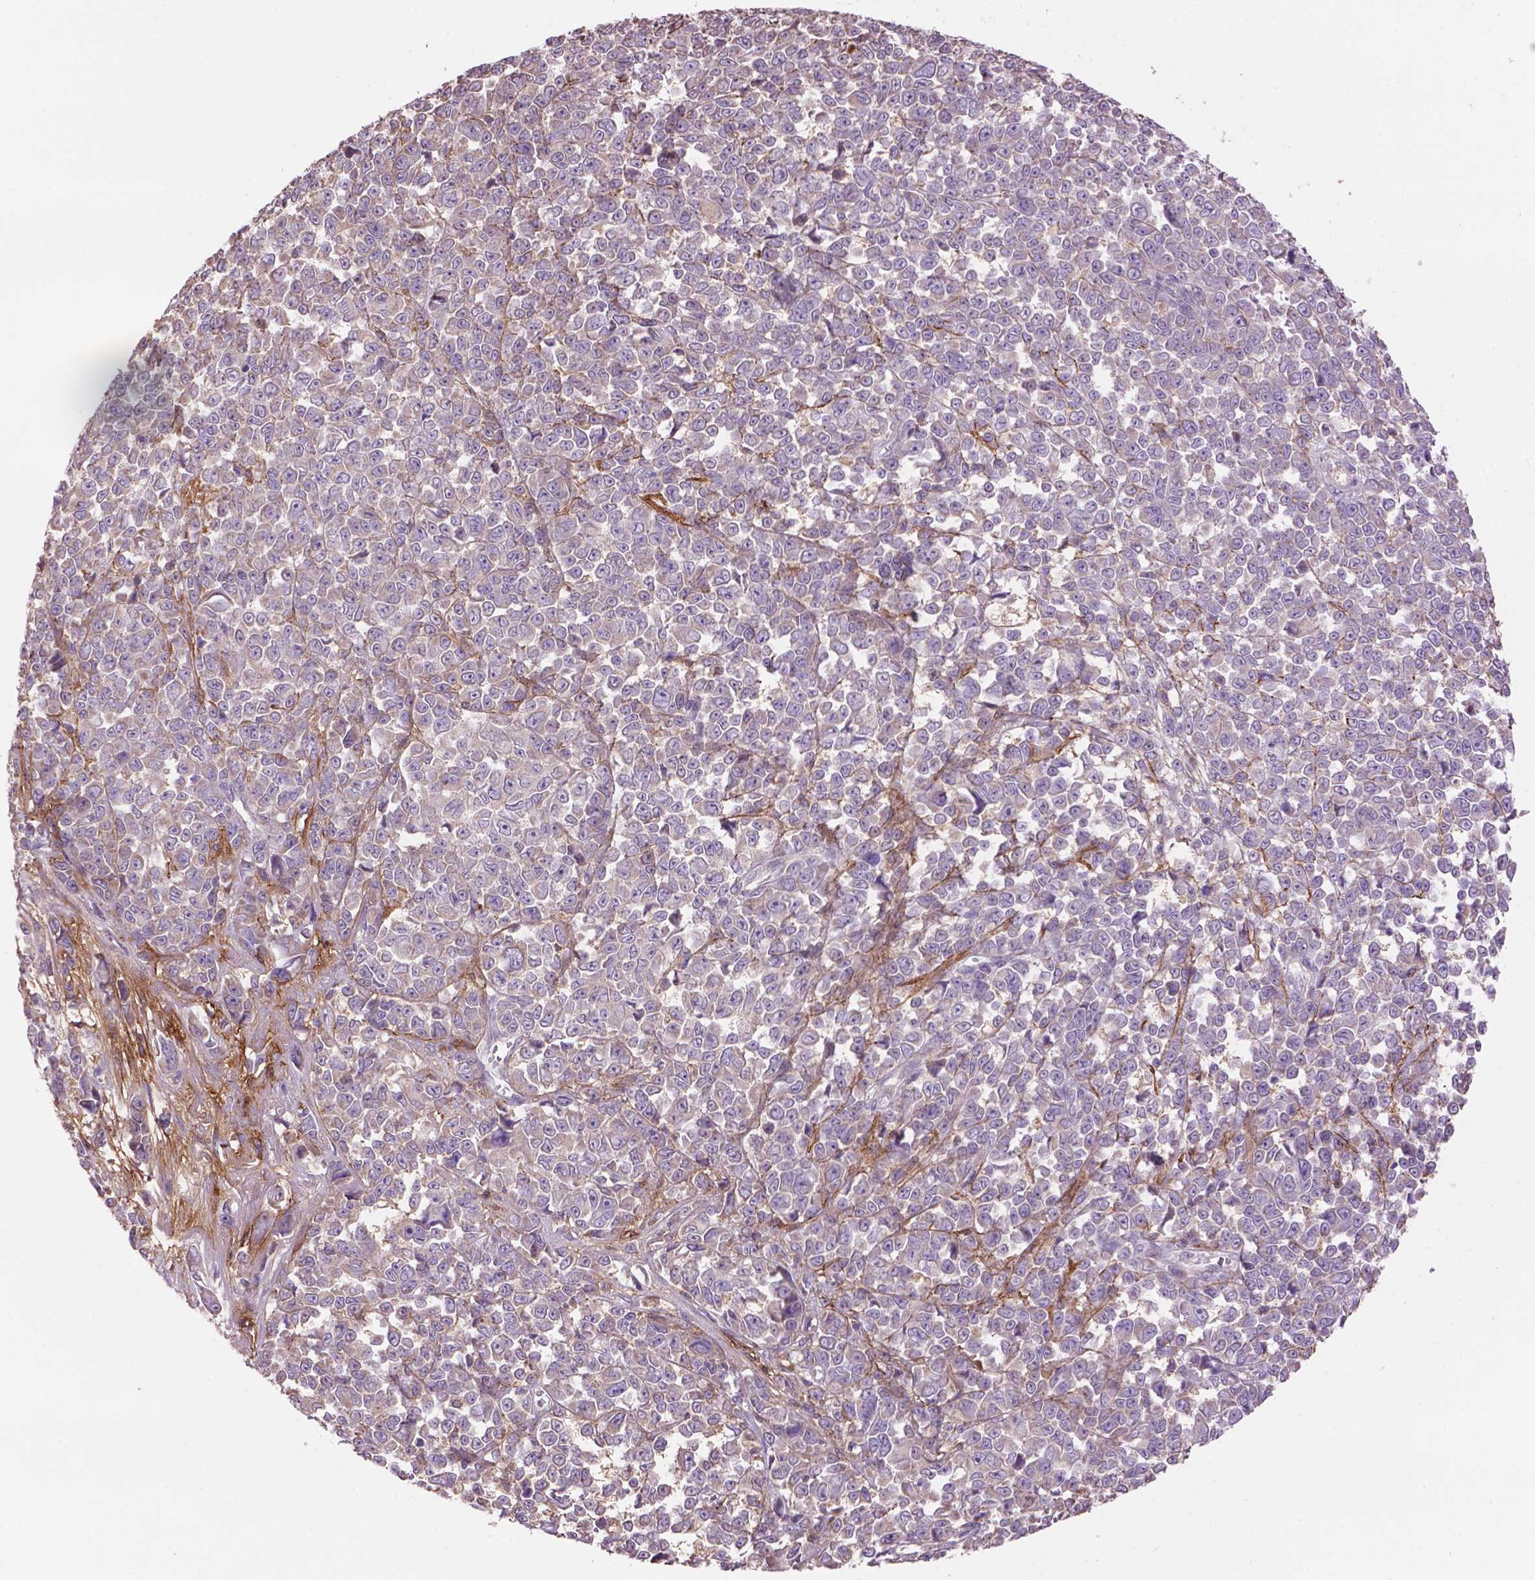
{"staining": {"intensity": "negative", "quantity": "none", "location": "none"}, "tissue": "melanoma", "cell_type": "Tumor cells", "image_type": "cancer", "snomed": [{"axis": "morphology", "description": "Malignant melanoma, NOS"}, {"axis": "topography", "description": "Skin"}], "caption": "A high-resolution micrograph shows IHC staining of melanoma, which shows no significant staining in tumor cells.", "gene": "LRRC3C", "patient": {"sex": "female", "age": 95}}